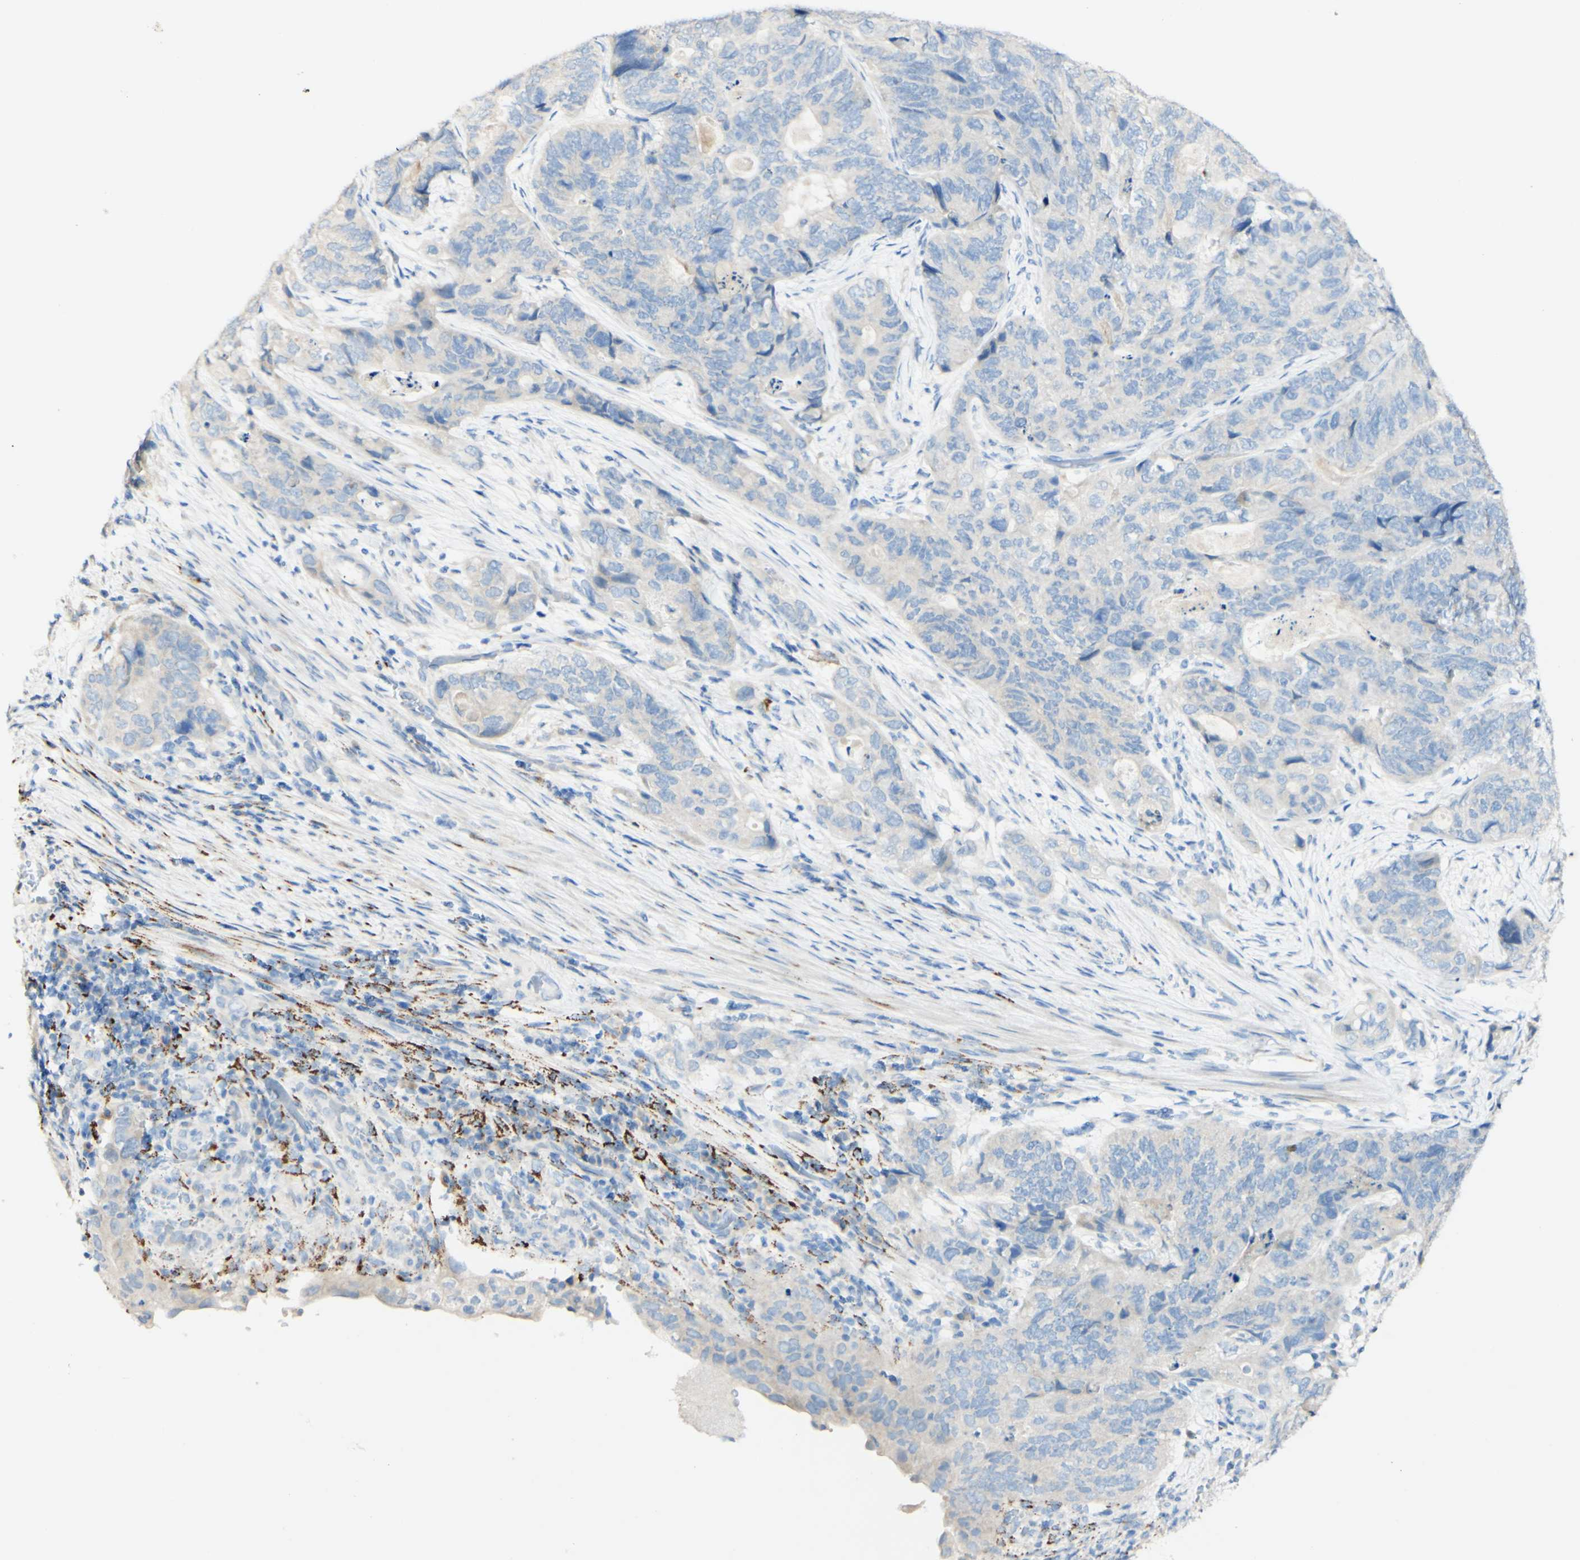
{"staining": {"intensity": "negative", "quantity": "none", "location": "none"}, "tissue": "stomach cancer", "cell_type": "Tumor cells", "image_type": "cancer", "snomed": [{"axis": "morphology", "description": "Adenocarcinoma, NOS"}, {"axis": "topography", "description": "Stomach"}], "caption": "Micrograph shows no protein staining in tumor cells of stomach cancer tissue.", "gene": "FGF4", "patient": {"sex": "female", "age": 89}}